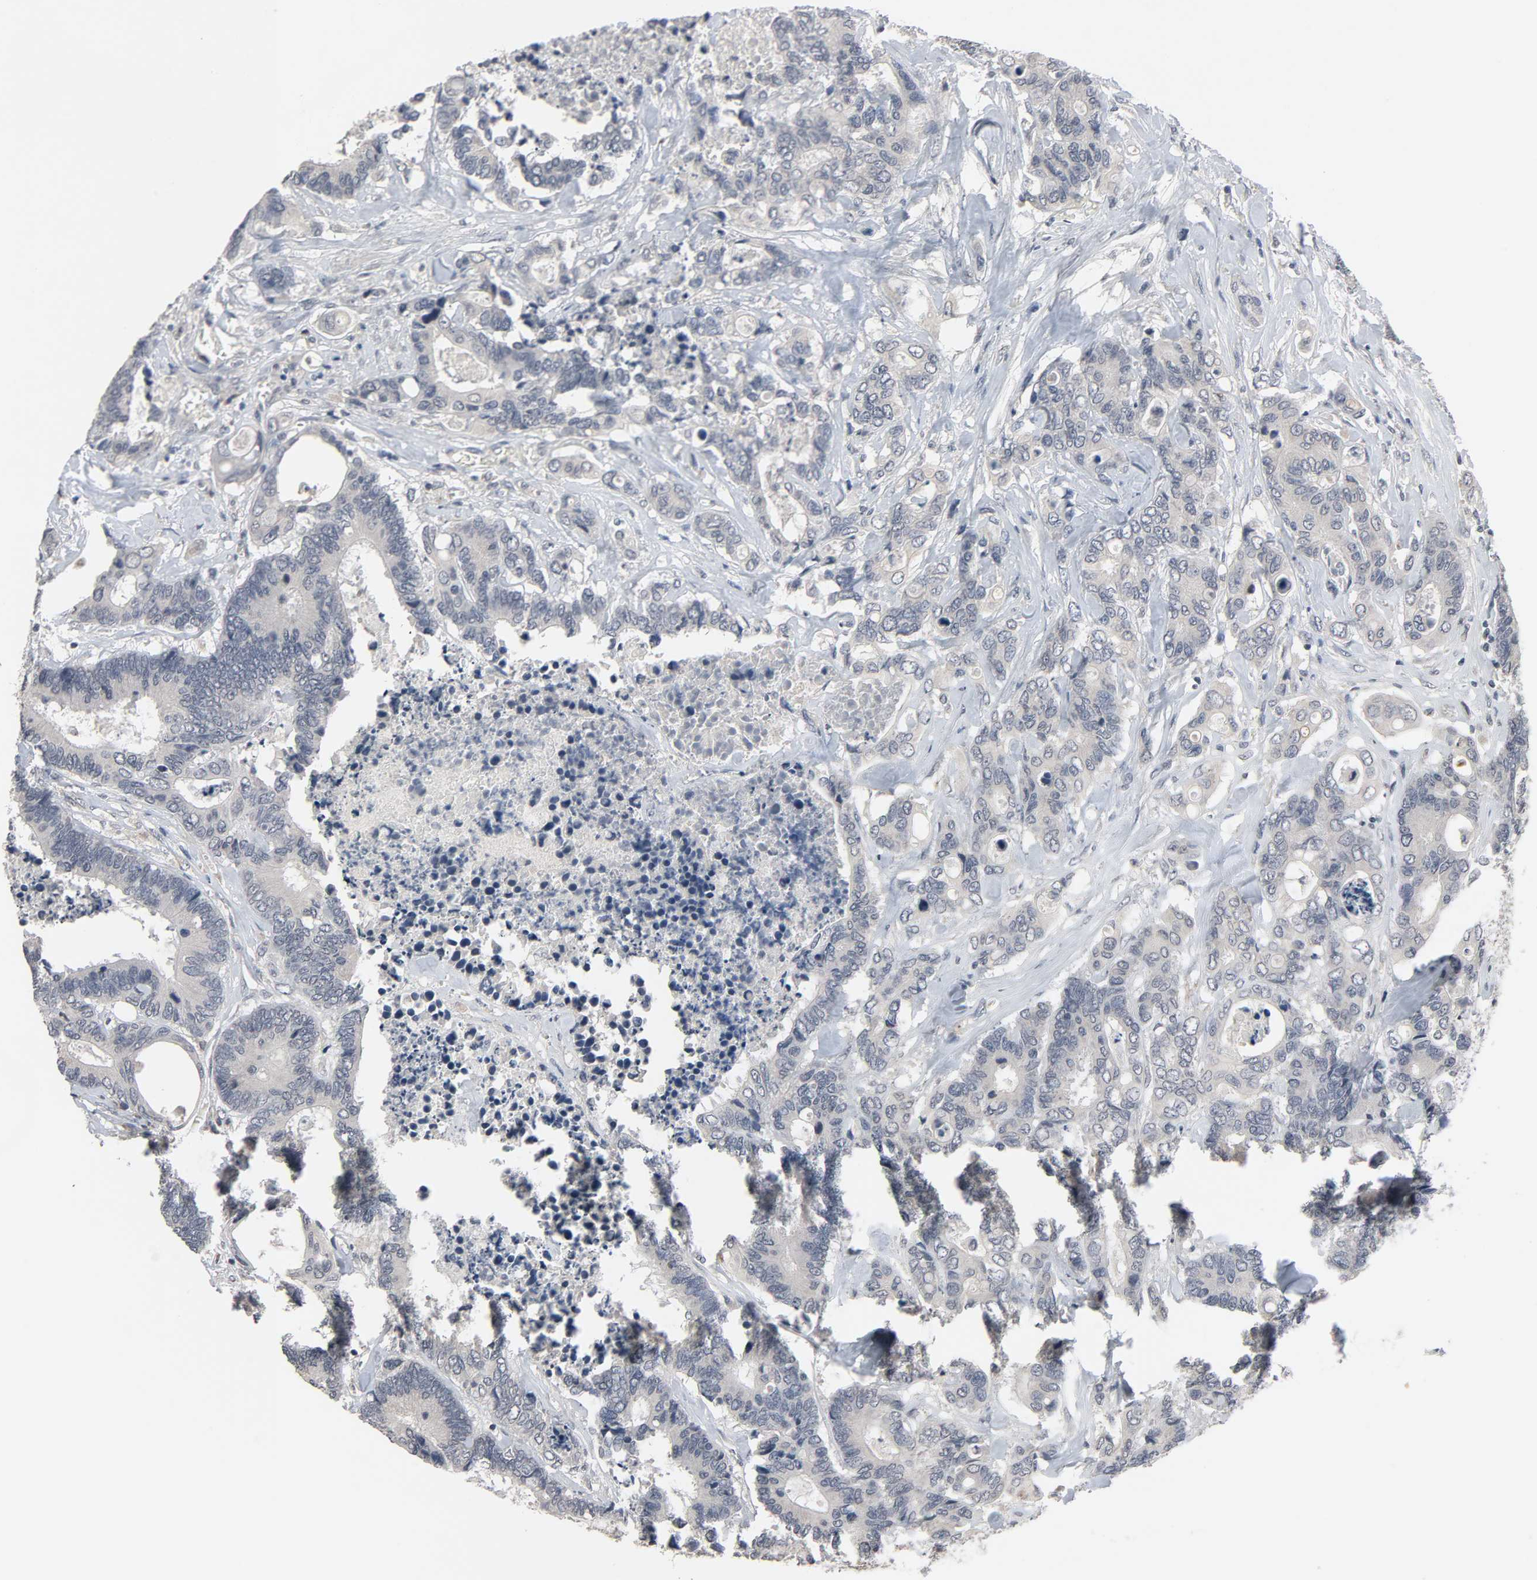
{"staining": {"intensity": "negative", "quantity": "none", "location": "none"}, "tissue": "colorectal cancer", "cell_type": "Tumor cells", "image_type": "cancer", "snomed": [{"axis": "morphology", "description": "Adenocarcinoma, NOS"}, {"axis": "topography", "description": "Rectum"}], "caption": "Histopathology image shows no protein staining in tumor cells of adenocarcinoma (colorectal) tissue.", "gene": "MT3", "patient": {"sex": "male", "age": 55}}